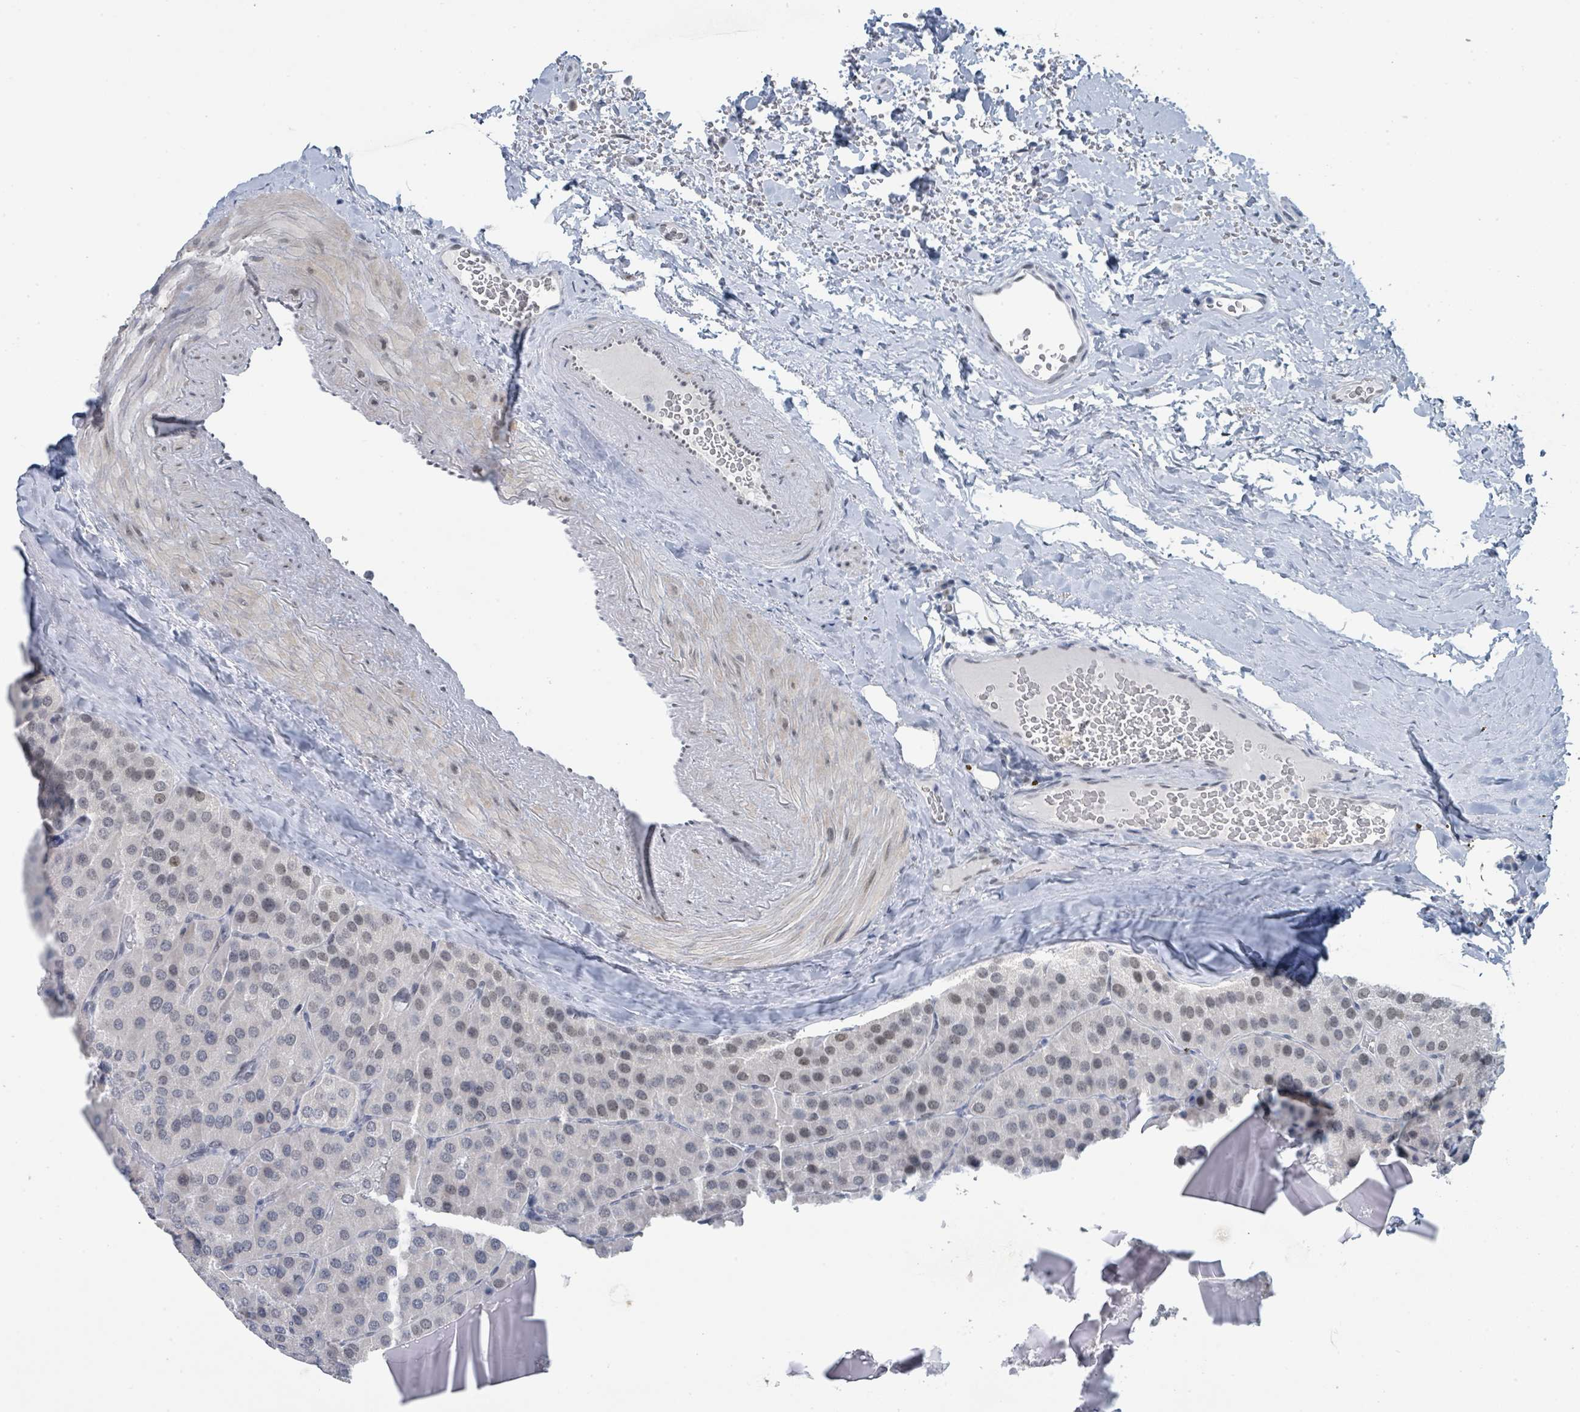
{"staining": {"intensity": "weak", "quantity": "<25%", "location": "nuclear"}, "tissue": "parathyroid gland", "cell_type": "Glandular cells", "image_type": "normal", "snomed": [{"axis": "morphology", "description": "Normal tissue, NOS"}, {"axis": "morphology", "description": "Adenoma, NOS"}, {"axis": "topography", "description": "Parathyroid gland"}], "caption": "A histopathology image of parathyroid gland stained for a protein shows no brown staining in glandular cells. The staining was performed using DAB (3,3'-diaminobenzidine) to visualize the protein expression in brown, while the nuclei were stained in blue with hematoxylin (Magnification: 20x).", "gene": "EHMT2", "patient": {"sex": "female", "age": 86}}